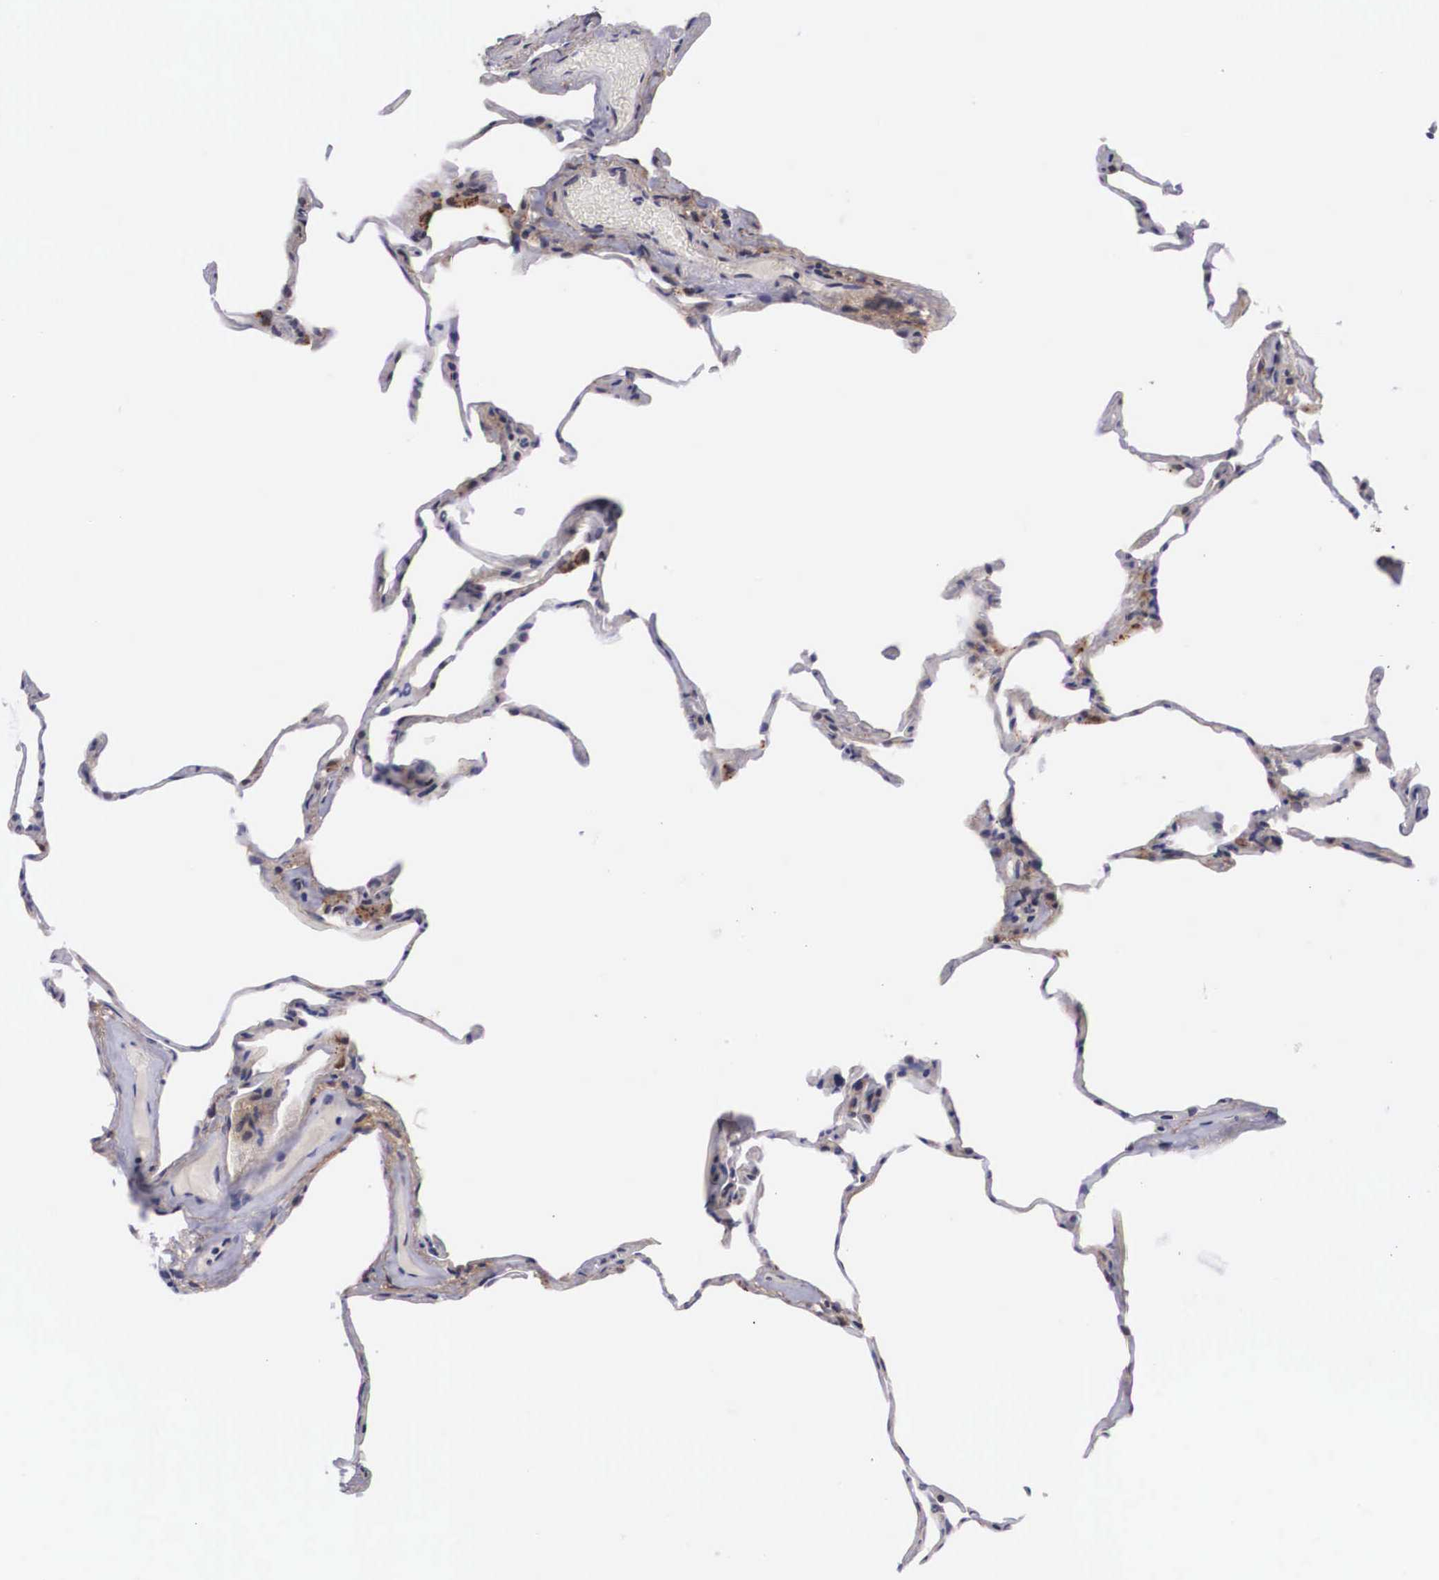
{"staining": {"intensity": "negative", "quantity": "none", "location": "none"}, "tissue": "lung", "cell_type": "Alveolar cells", "image_type": "normal", "snomed": [{"axis": "morphology", "description": "Normal tissue, NOS"}, {"axis": "topography", "description": "Lung"}], "caption": "Alveolar cells are negative for protein expression in benign human lung. Brightfield microscopy of IHC stained with DAB (3,3'-diaminobenzidine) (brown) and hematoxylin (blue), captured at high magnification.", "gene": "EMID1", "patient": {"sex": "female", "age": 75}}